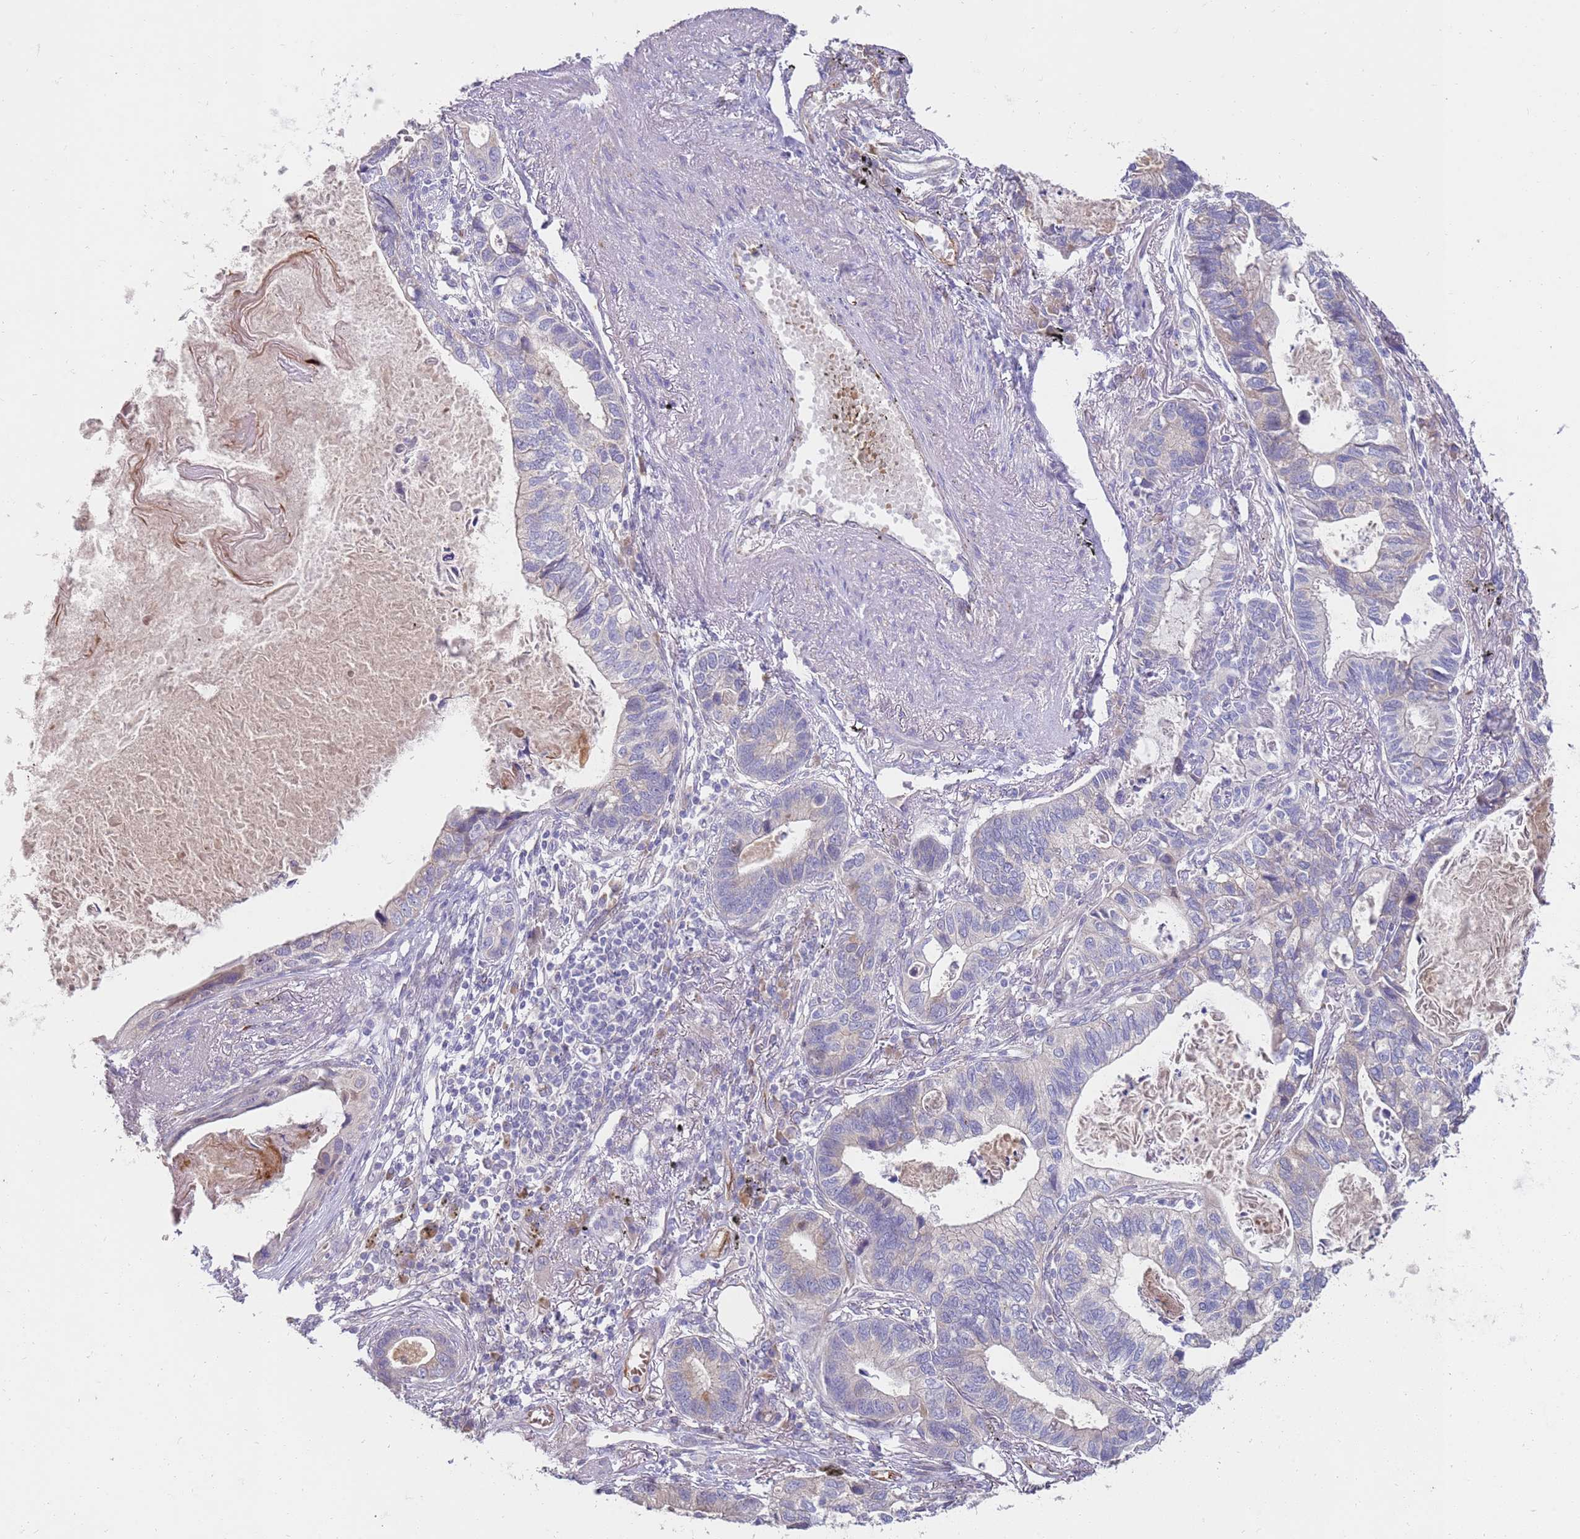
{"staining": {"intensity": "negative", "quantity": "none", "location": "none"}, "tissue": "lung cancer", "cell_type": "Tumor cells", "image_type": "cancer", "snomed": [{"axis": "morphology", "description": "Adenocarcinoma, NOS"}, {"axis": "topography", "description": "Lung"}], "caption": "Immunohistochemistry (IHC) image of human adenocarcinoma (lung) stained for a protein (brown), which displays no expression in tumor cells.", "gene": "NMUR2", "patient": {"sex": "male", "age": 67}}